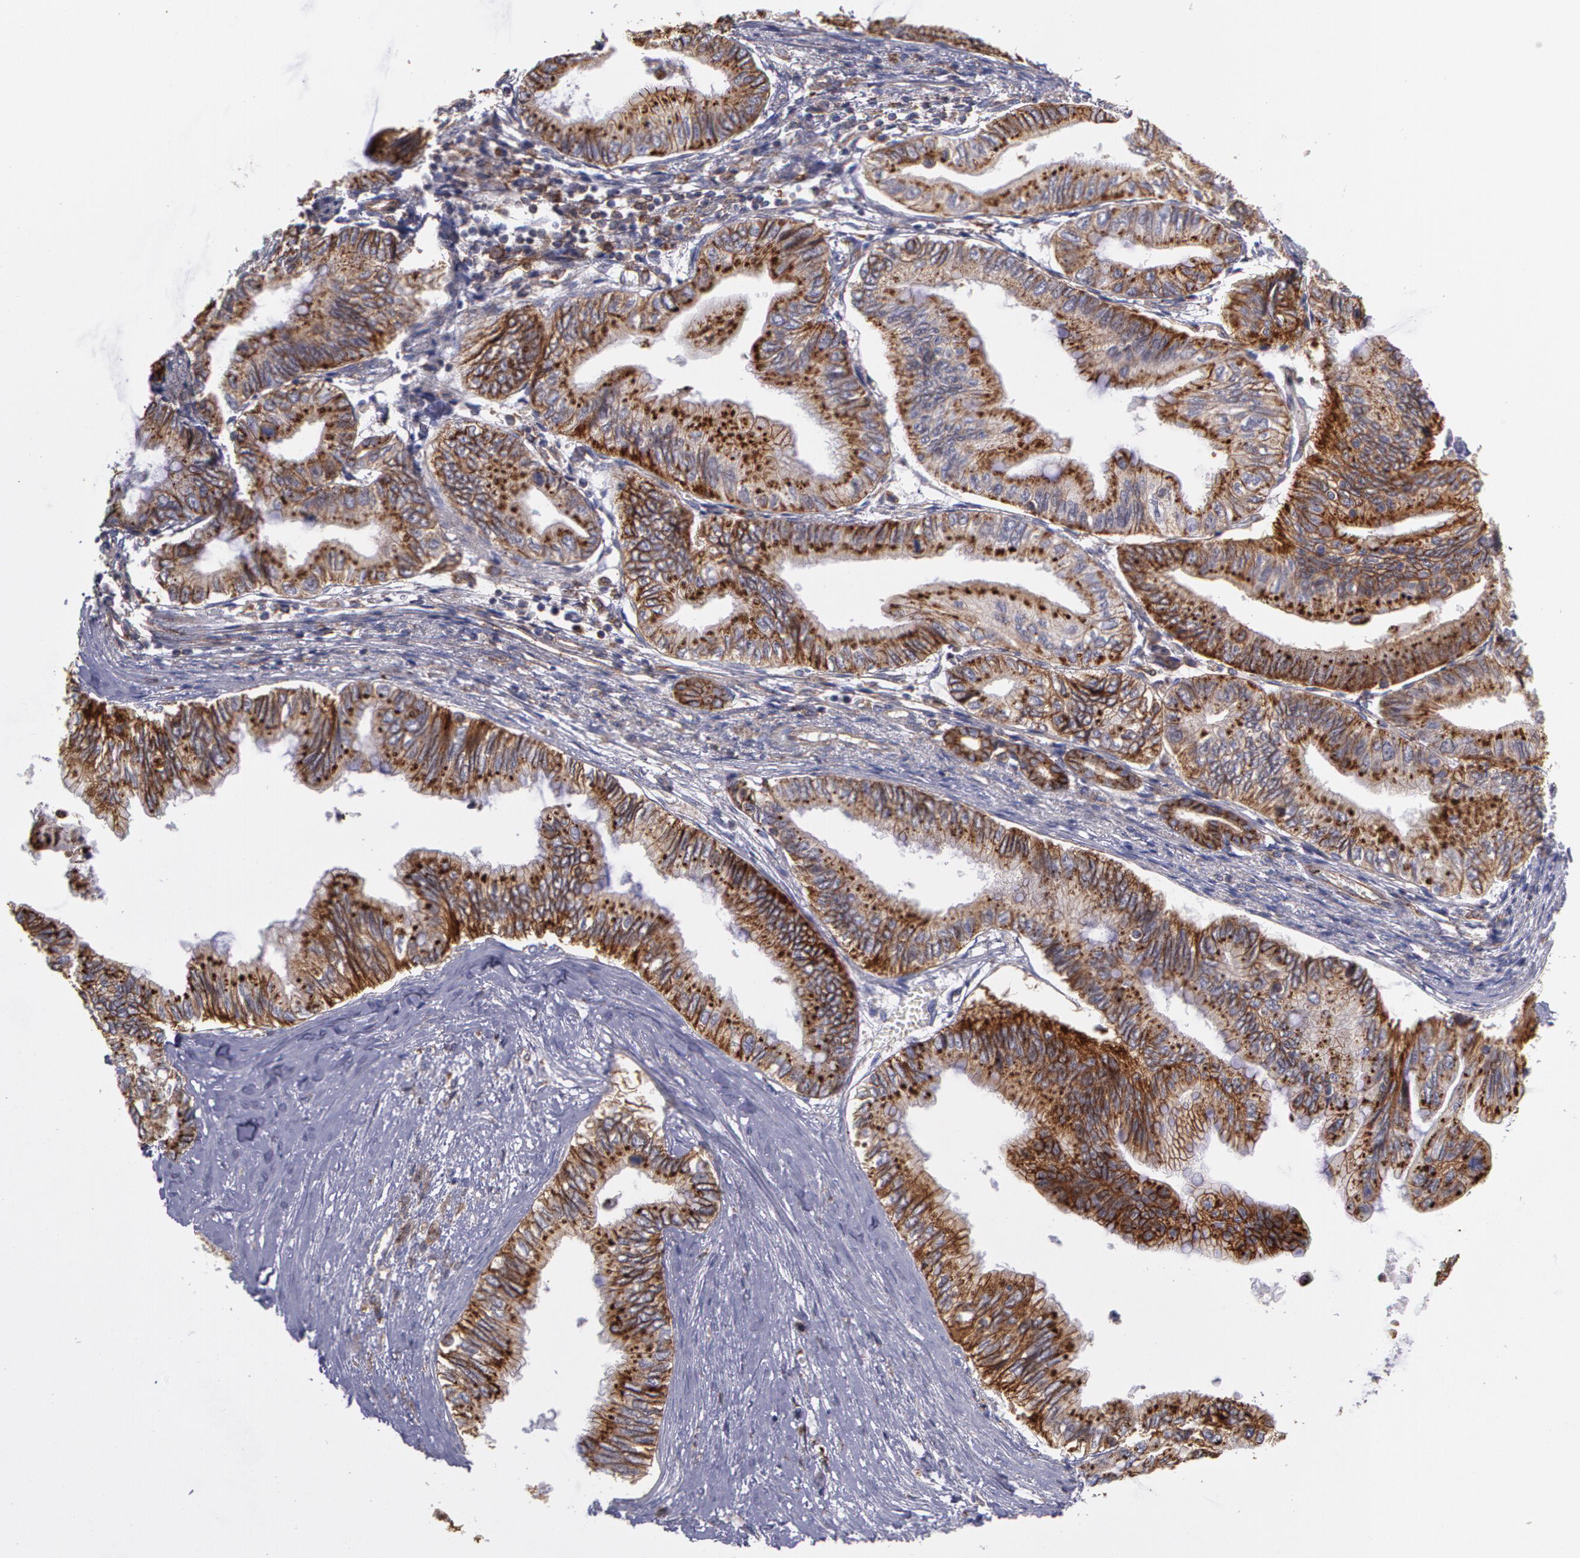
{"staining": {"intensity": "moderate", "quantity": ">75%", "location": "cytoplasmic/membranous"}, "tissue": "pancreatic cancer", "cell_type": "Tumor cells", "image_type": "cancer", "snomed": [{"axis": "morphology", "description": "Adenocarcinoma, NOS"}, {"axis": "topography", "description": "Pancreas"}], "caption": "High-magnification brightfield microscopy of pancreatic cancer stained with DAB (3,3'-diaminobenzidine) (brown) and counterstained with hematoxylin (blue). tumor cells exhibit moderate cytoplasmic/membranous expression is present in about>75% of cells.", "gene": "FLOT2", "patient": {"sex": "female", "age": 66}}